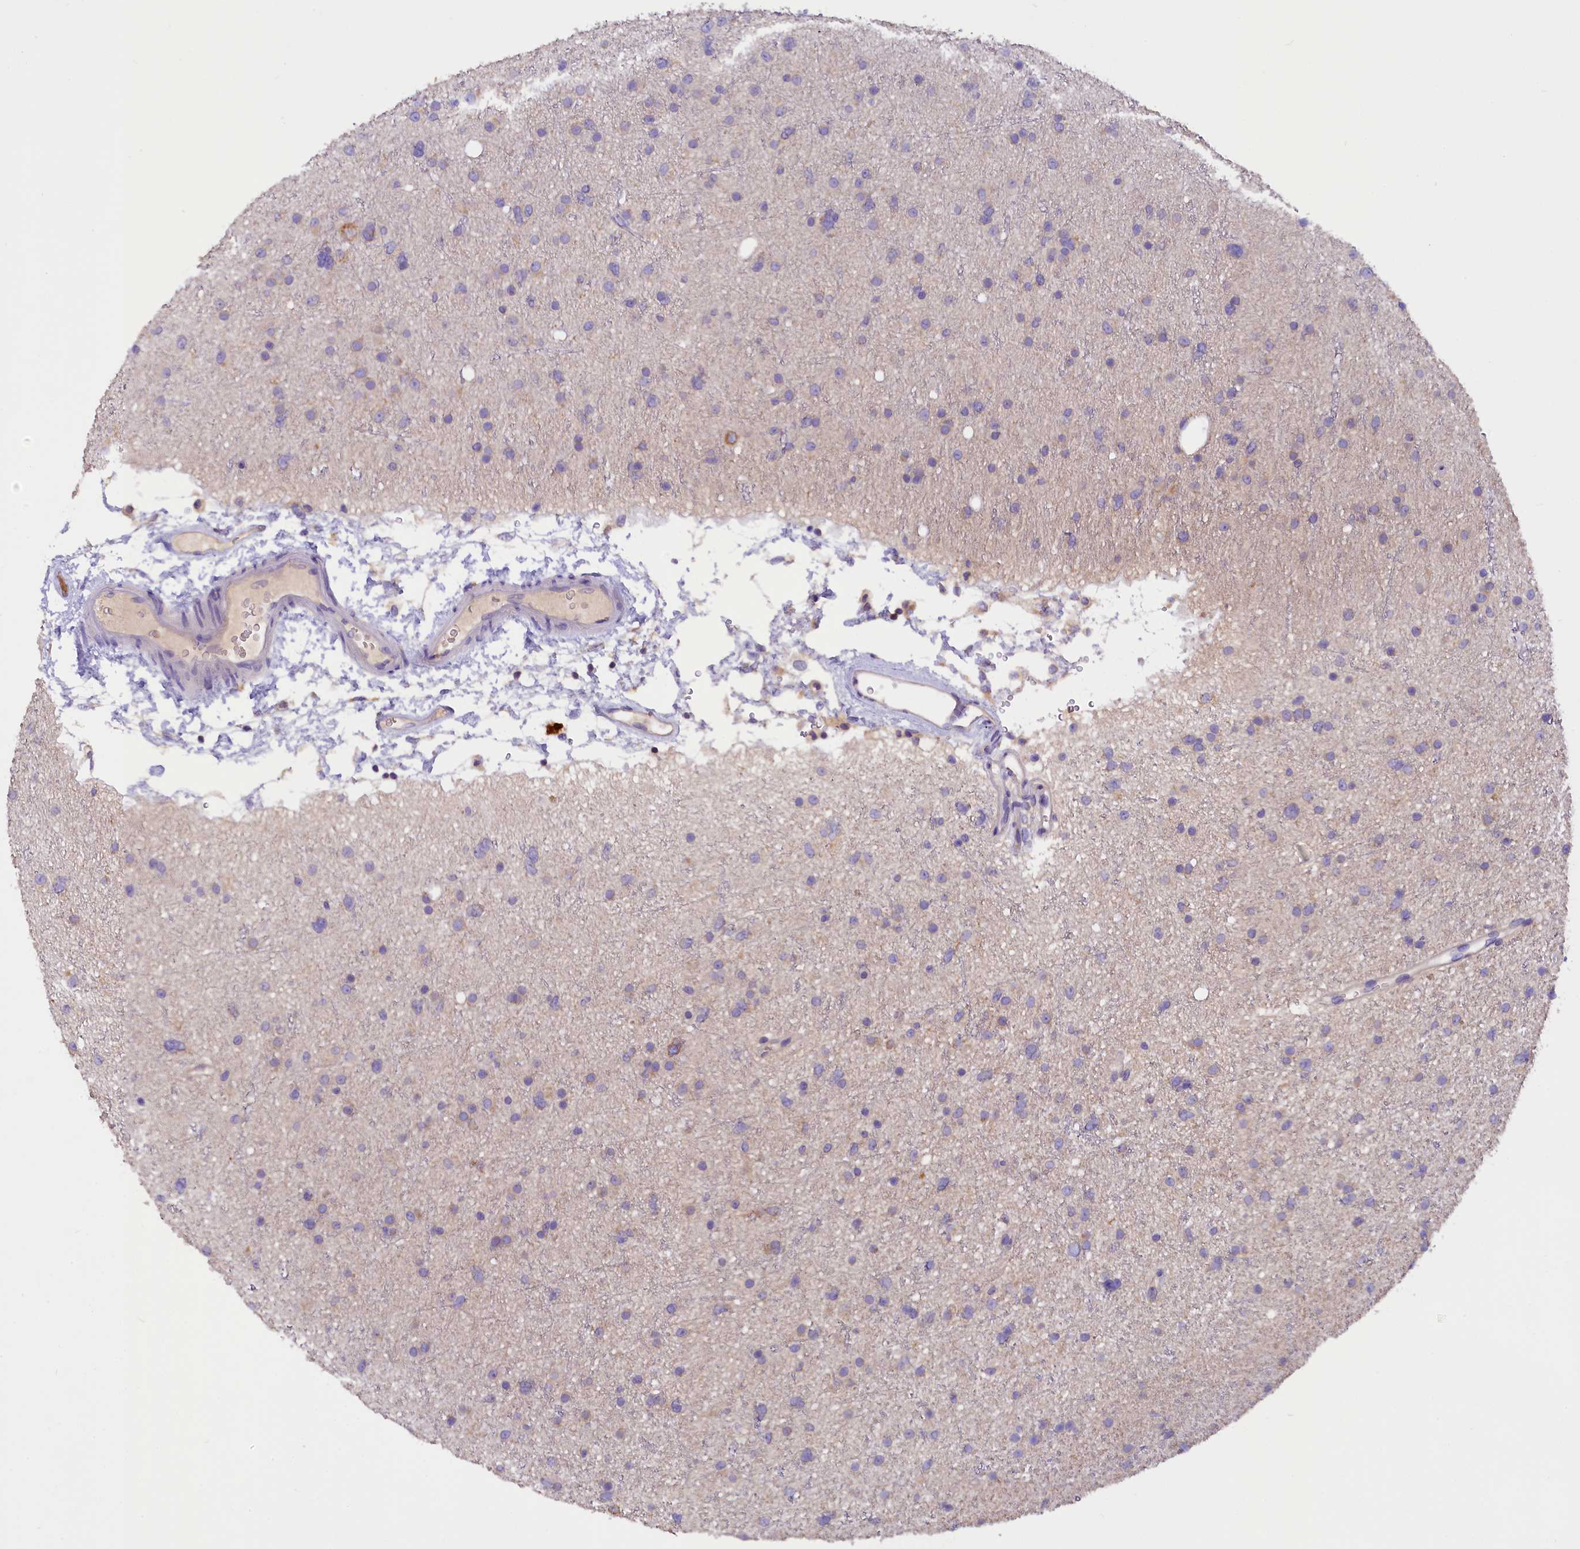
{"staining": {"intensity": "negative", "quantity": "none", "location": "none"}, "tissue": "glioma", "cell_type": "Tumor cells", "image_type": "cancer", "snomed": [{"axis": "morphology", "description": "Glioma, malignant, Low grade"}, {"axis": "topography", "description": "Cerebral cortex"}], "caption": "Immunohistochemistry (IHC) of human glioma demonstrates no expression in tumor cells.", "gene": "AP3B2", "patient": {"sex": "female", "age": 39}}